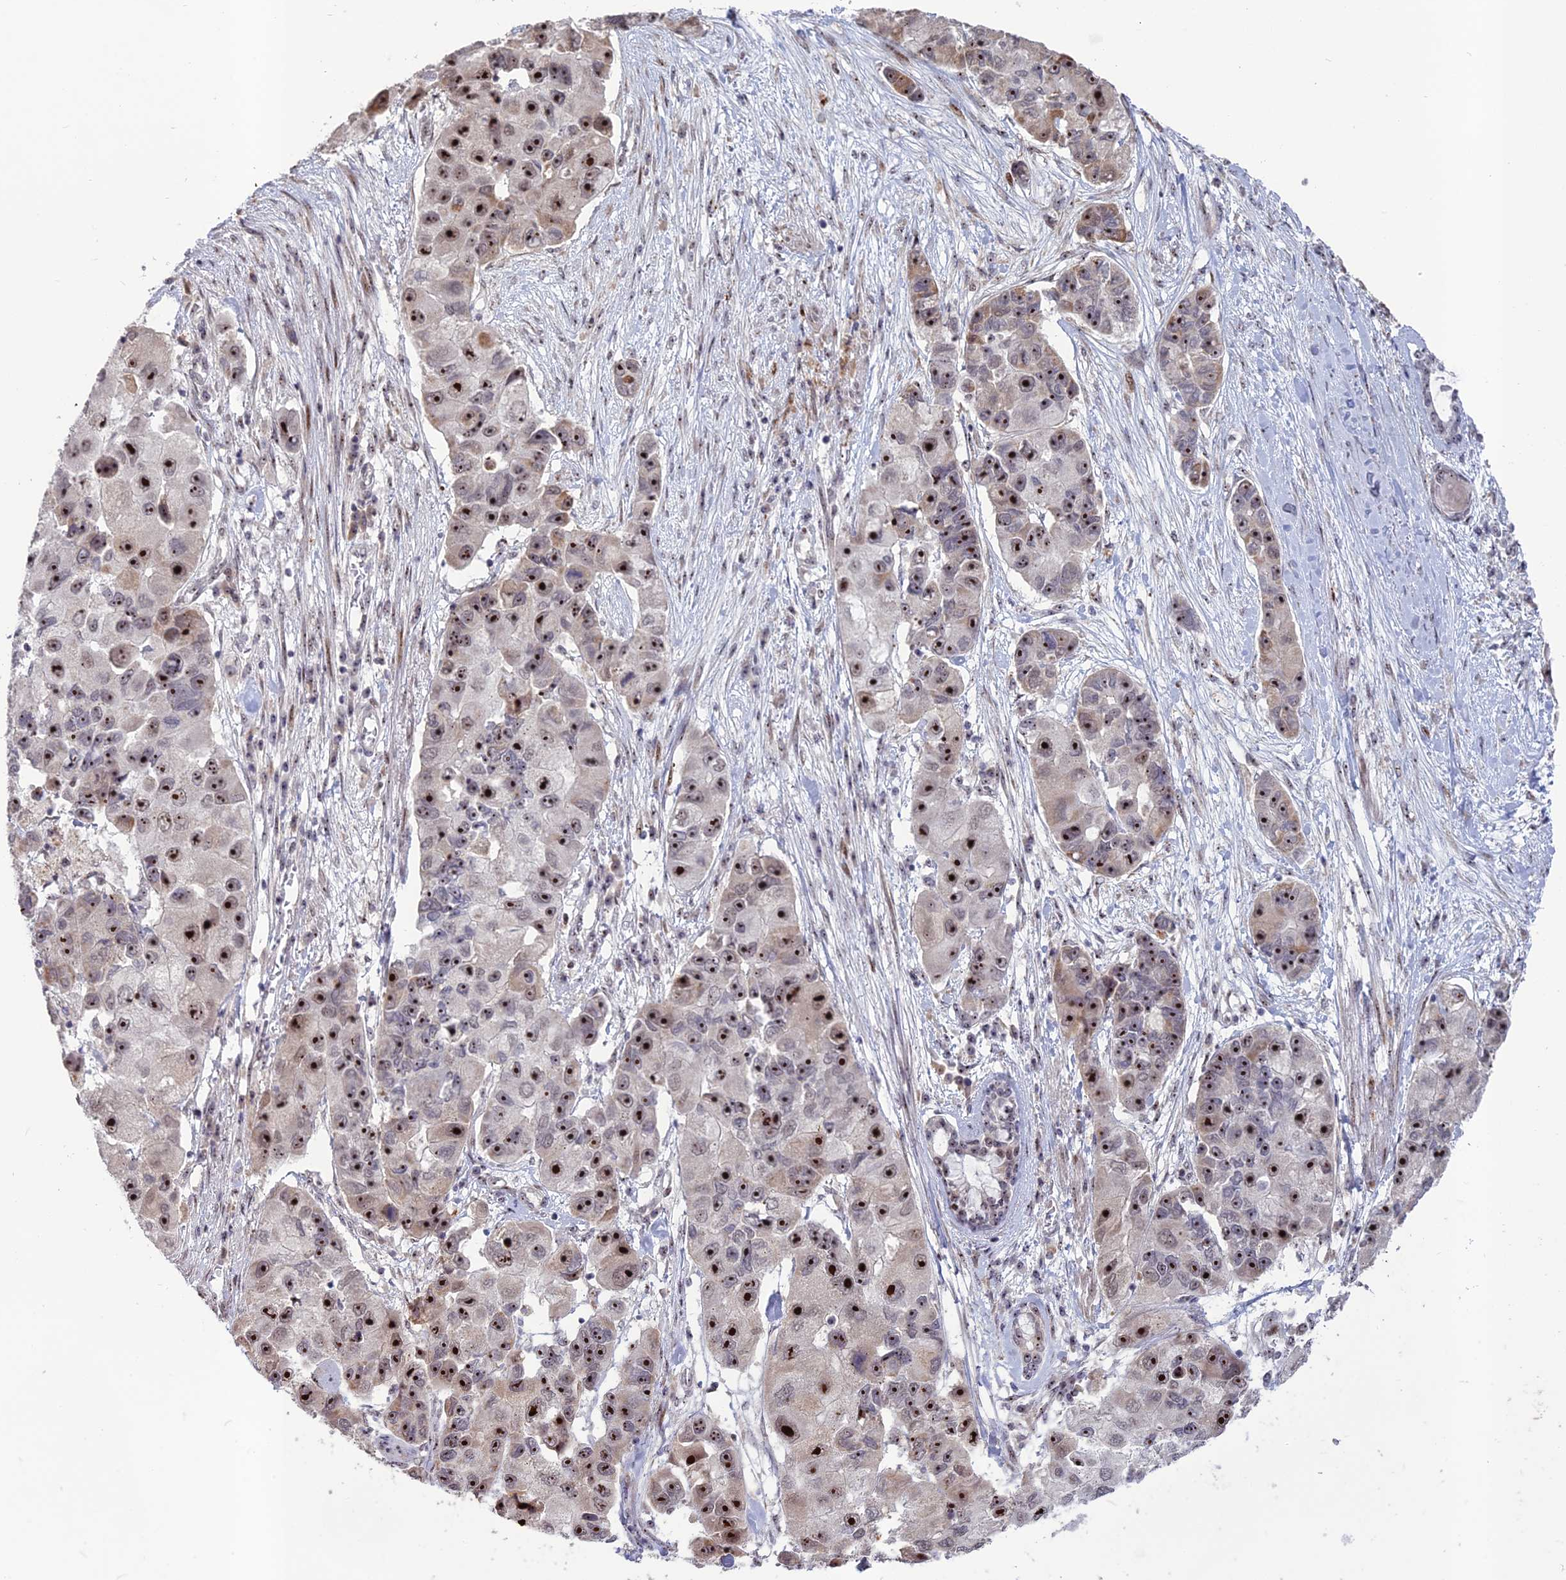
{"staining": {"intensity": "strong", "quantity": ">75%", "location": "nuclear"}, "tissue": "lung cancer", "cell_type": "Tumor cells", "image_type": "cancer", "snomed": [{"axis": "morphology", "description": "Adenocarcinoma, NOS"}, {"axis": "topography", "description": "Lung"}], "caption": "Adenocarcinoma (lung) stained with a brown dye demonstrates strong nuclear positive positivity in about >75% of tumor cells.", "gene": "FAM131A", "patient": {"sex": "female", "age": 54}}